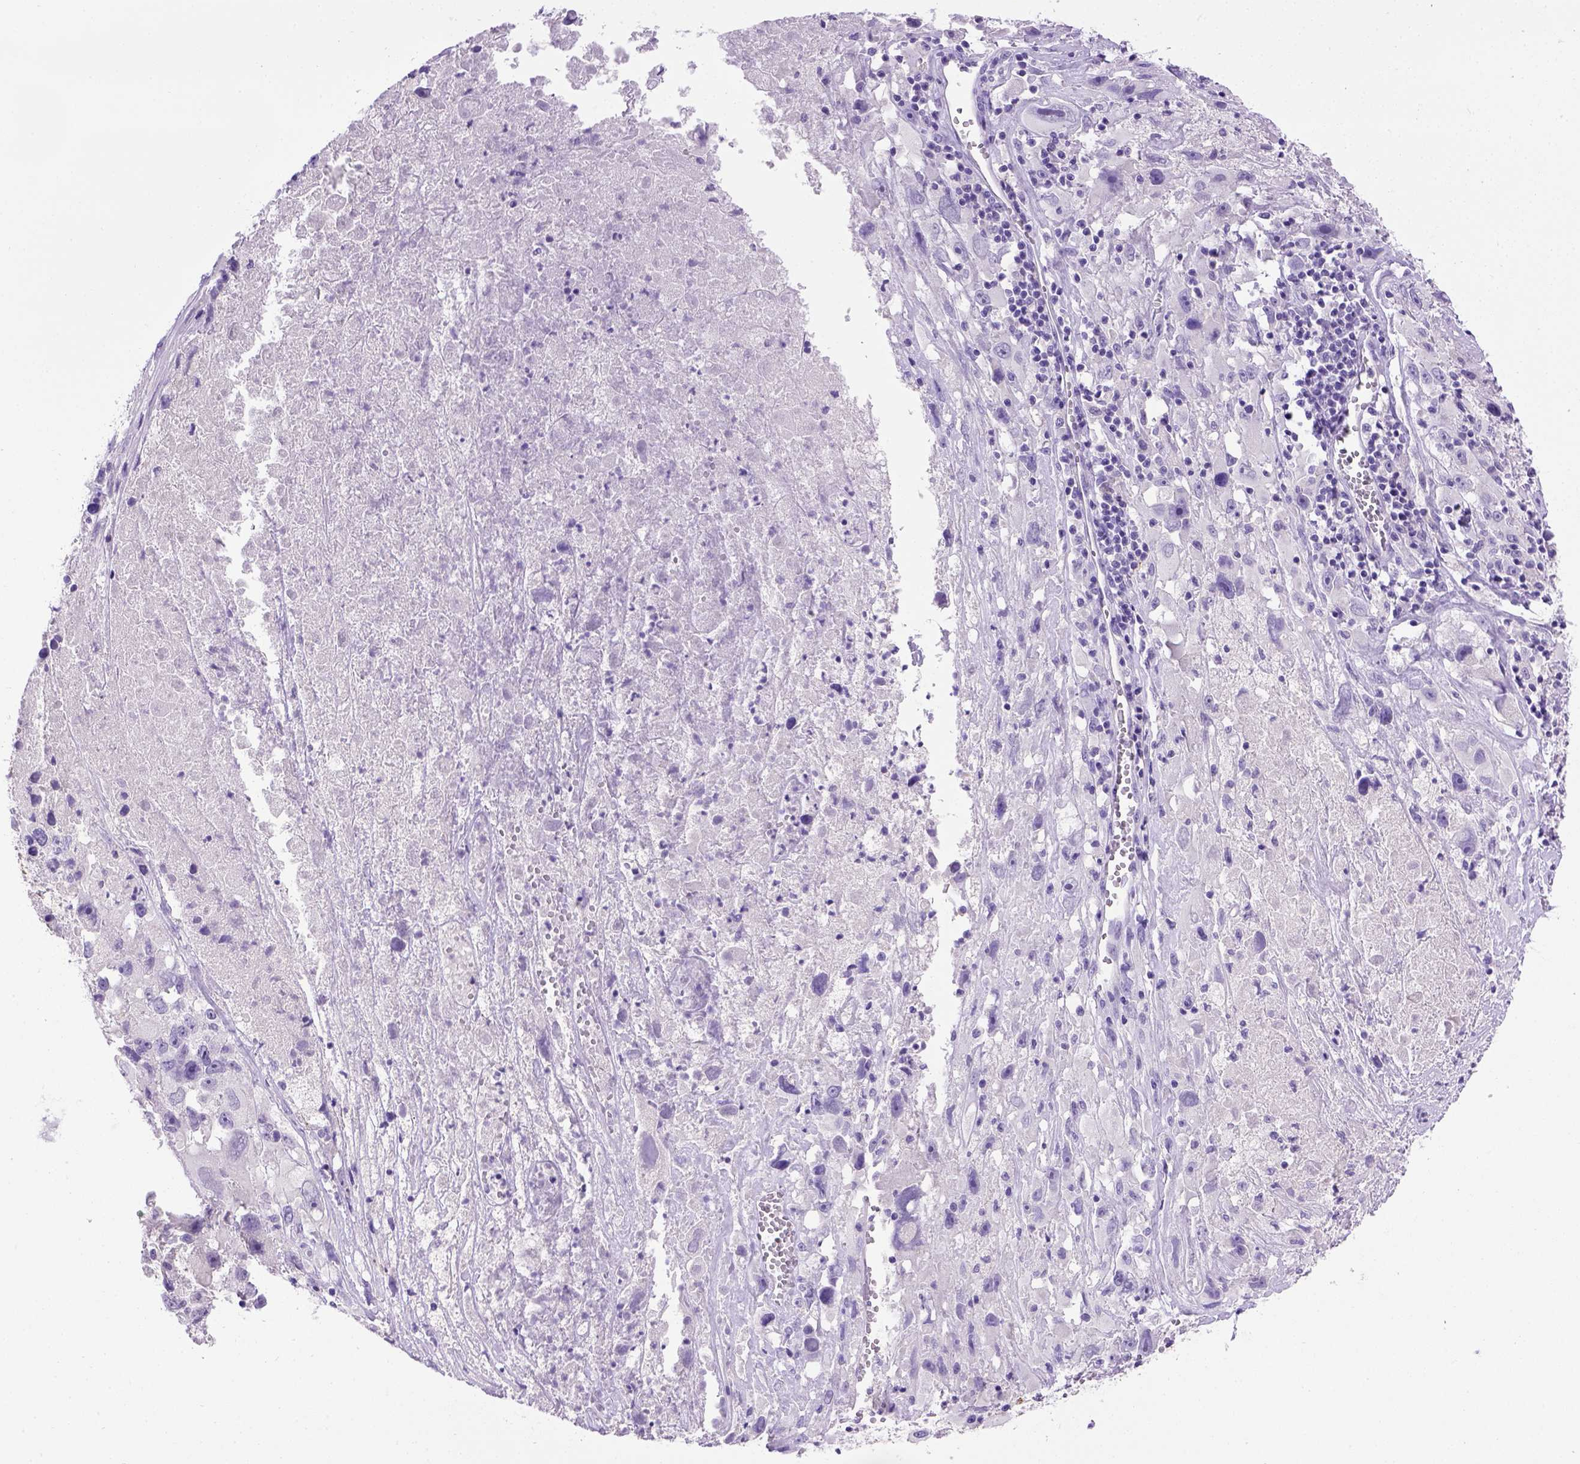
{"staining": {"intensity": "negative", "quantity": "none", "location": "none"}, "tissue": "melanoma", "cell_type": "Tumor cells", "image_type": "cancer", "snomed": [{"axis": "morphology", "description": "Malignant melanoma, Metastatic site"}, {"axis": "topography", "description": "Lymph node"}], "caption": "The image reveals no staining of tumor cells in melanoma. Brightfield microscopy of immunohistochemistry (IHC) stained with DAB (brown) and hematoxylin (blue), captured at high magnification.", "gene": "CDH1", "patient": {"sex": "male", "age": 50}}